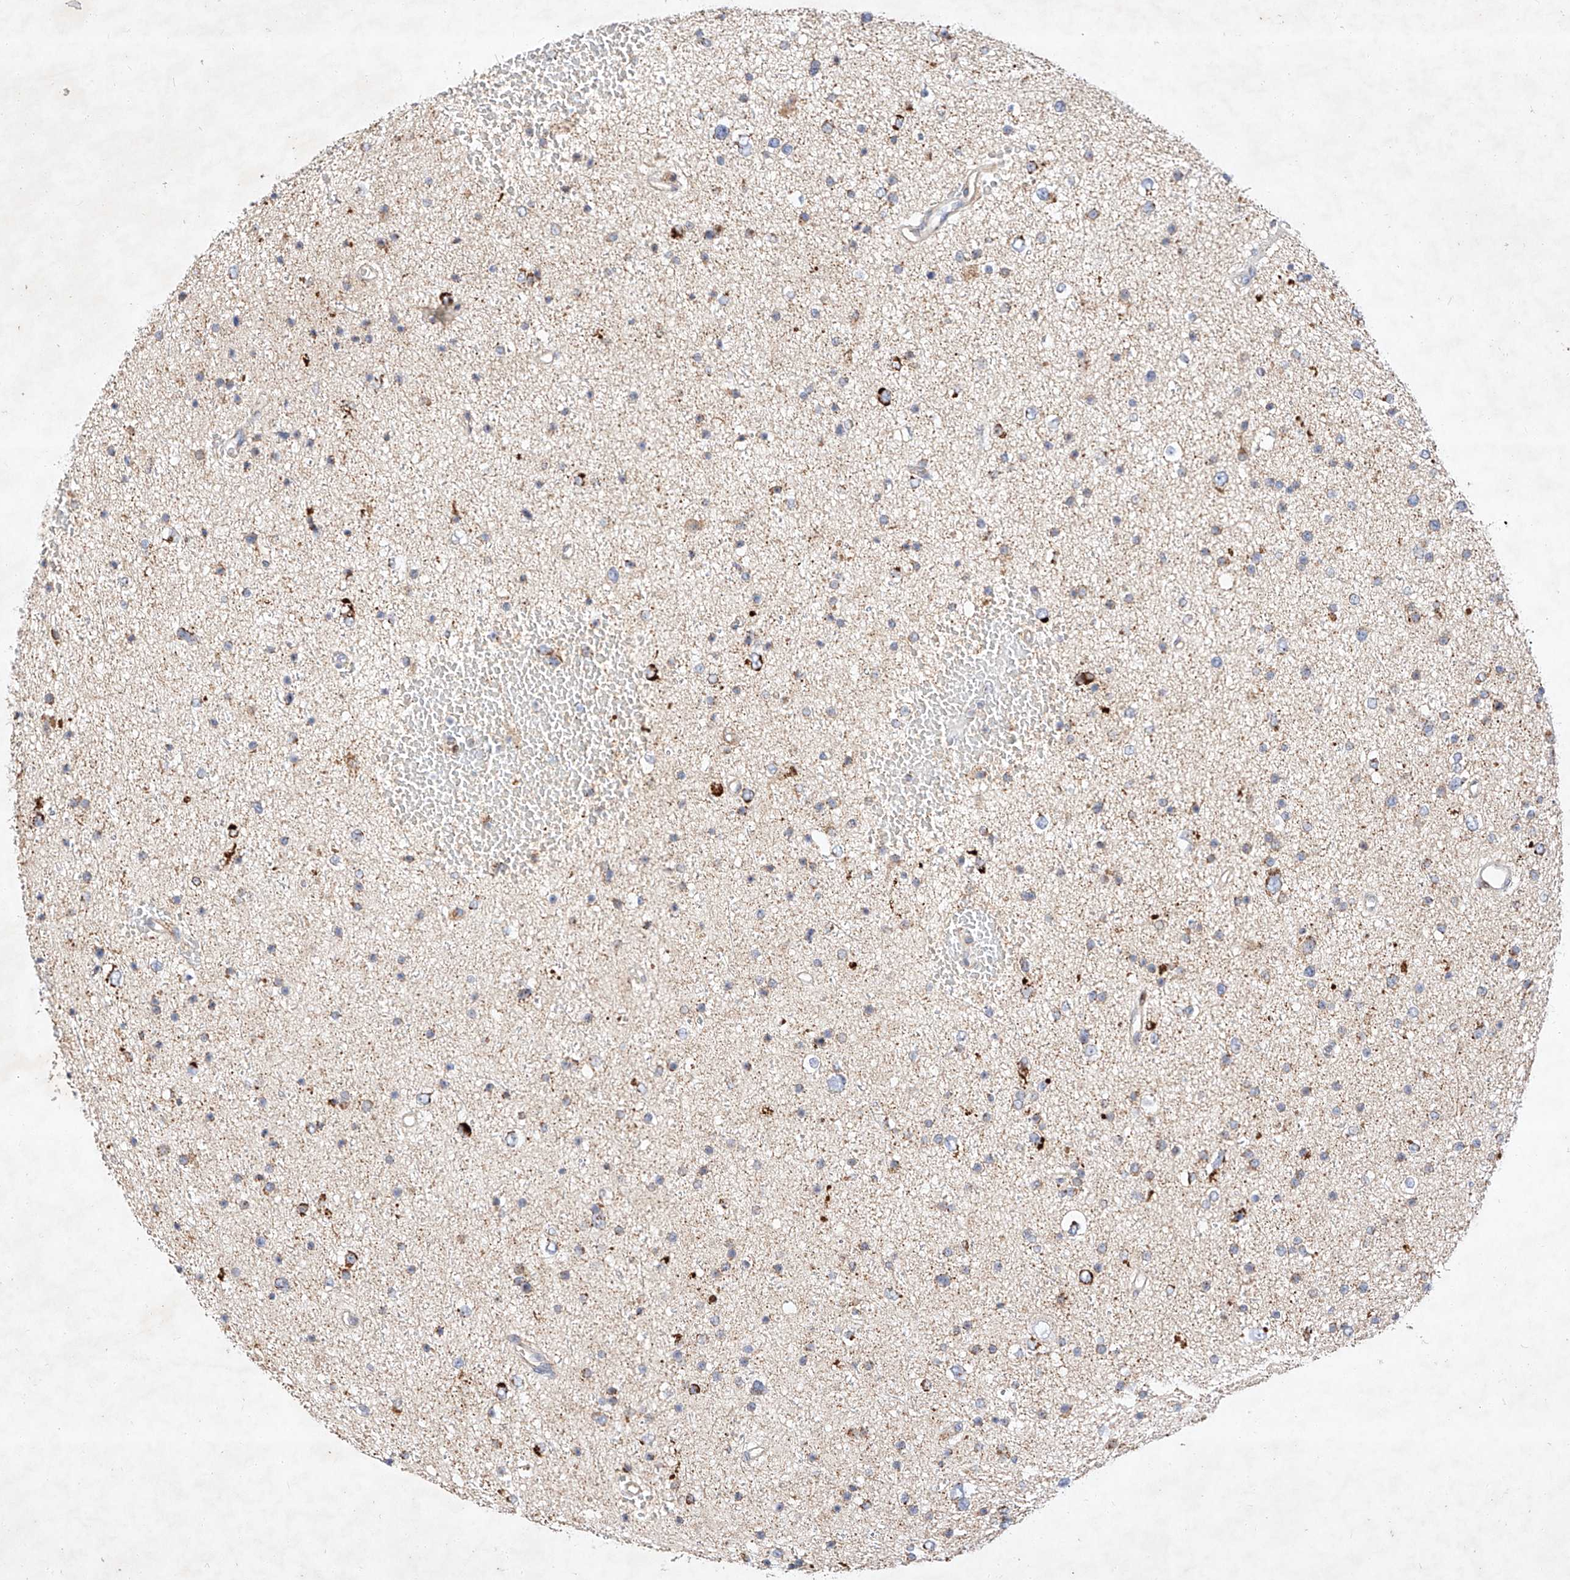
{"staining": {"intensity": "negative", "quantity": "none", "location": "none"}, "tissue": "glioma", "cell_type": "Tumor cells", "image_type": "cancer", "snomed": [{"axis": "morphology", "description": "Glioma, malignant, Low grade"}, {"axis": "topography", "description": "Brain"}], "caption": "This histopathology image is of malignant glioma (low-grade) stained with immunohistochemistry to label a protein in brown with the nuclei are counter-stained blue. There is no expression in tumor cells.", "gene": "OSGEPL1", "patient": {"sex": "female", "age": 37}}